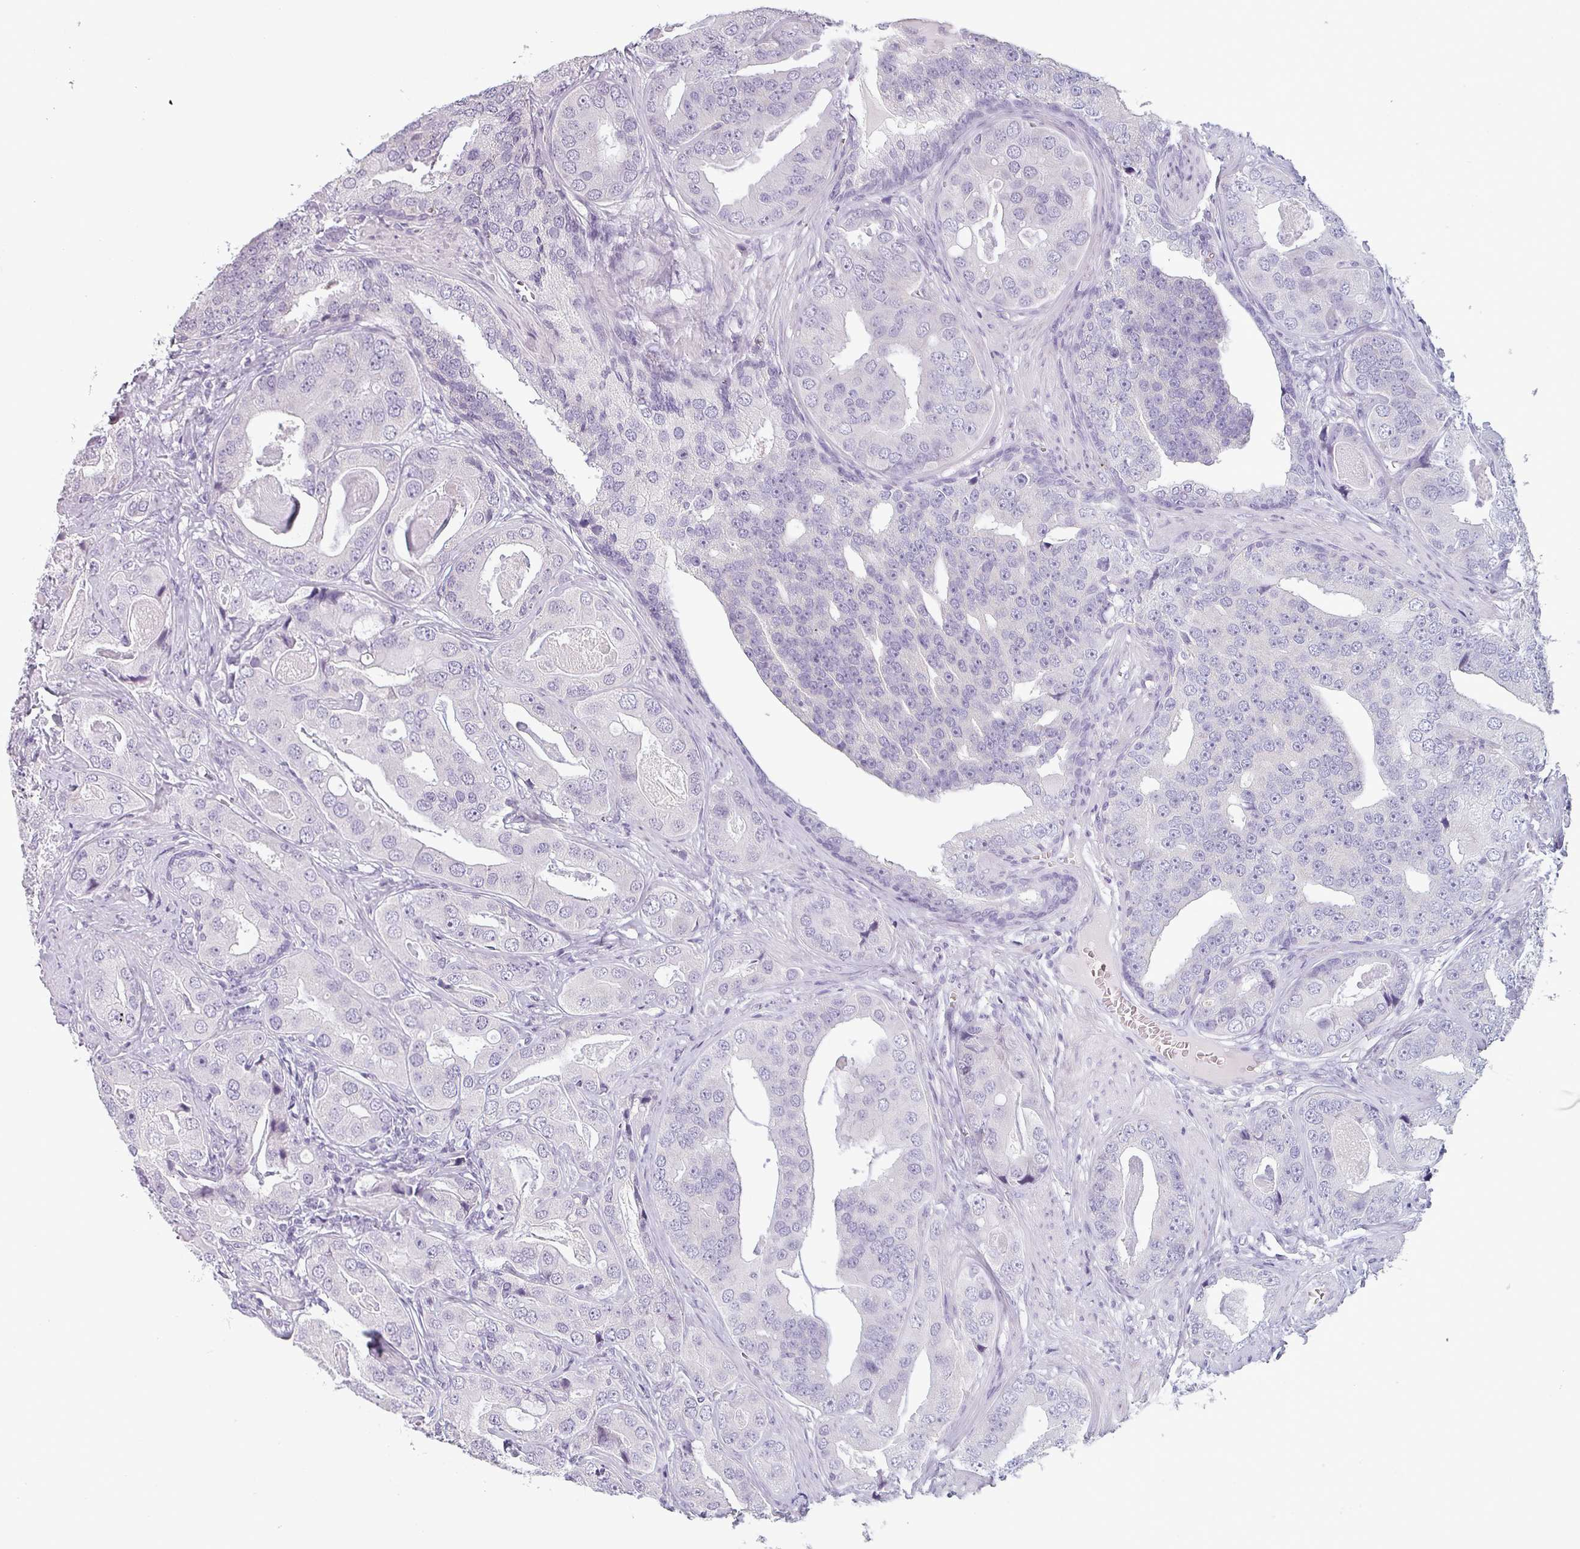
{"staining": {"intensity": "negative", "quantity": "none", "location": "none"}, "tissue": "prostate cancer", "cell_type": "Tumor cells", "image_type": "cancer", "snomed": [{"axis": "morphology", "description": "Adenocarcinoma, High grade"}, {"axis": "topography", "description": "Prostate"}], "caption": "IHC micrograph of neoplastic tissue: human prostate adenocarcinoma (high-grade) stained with DAB (3,3'-diaminobenzidine) displays no significant protein expression in tumor cells.", "gene": "SFTPA1", "patient": {"sex": "male", "age": 71}}